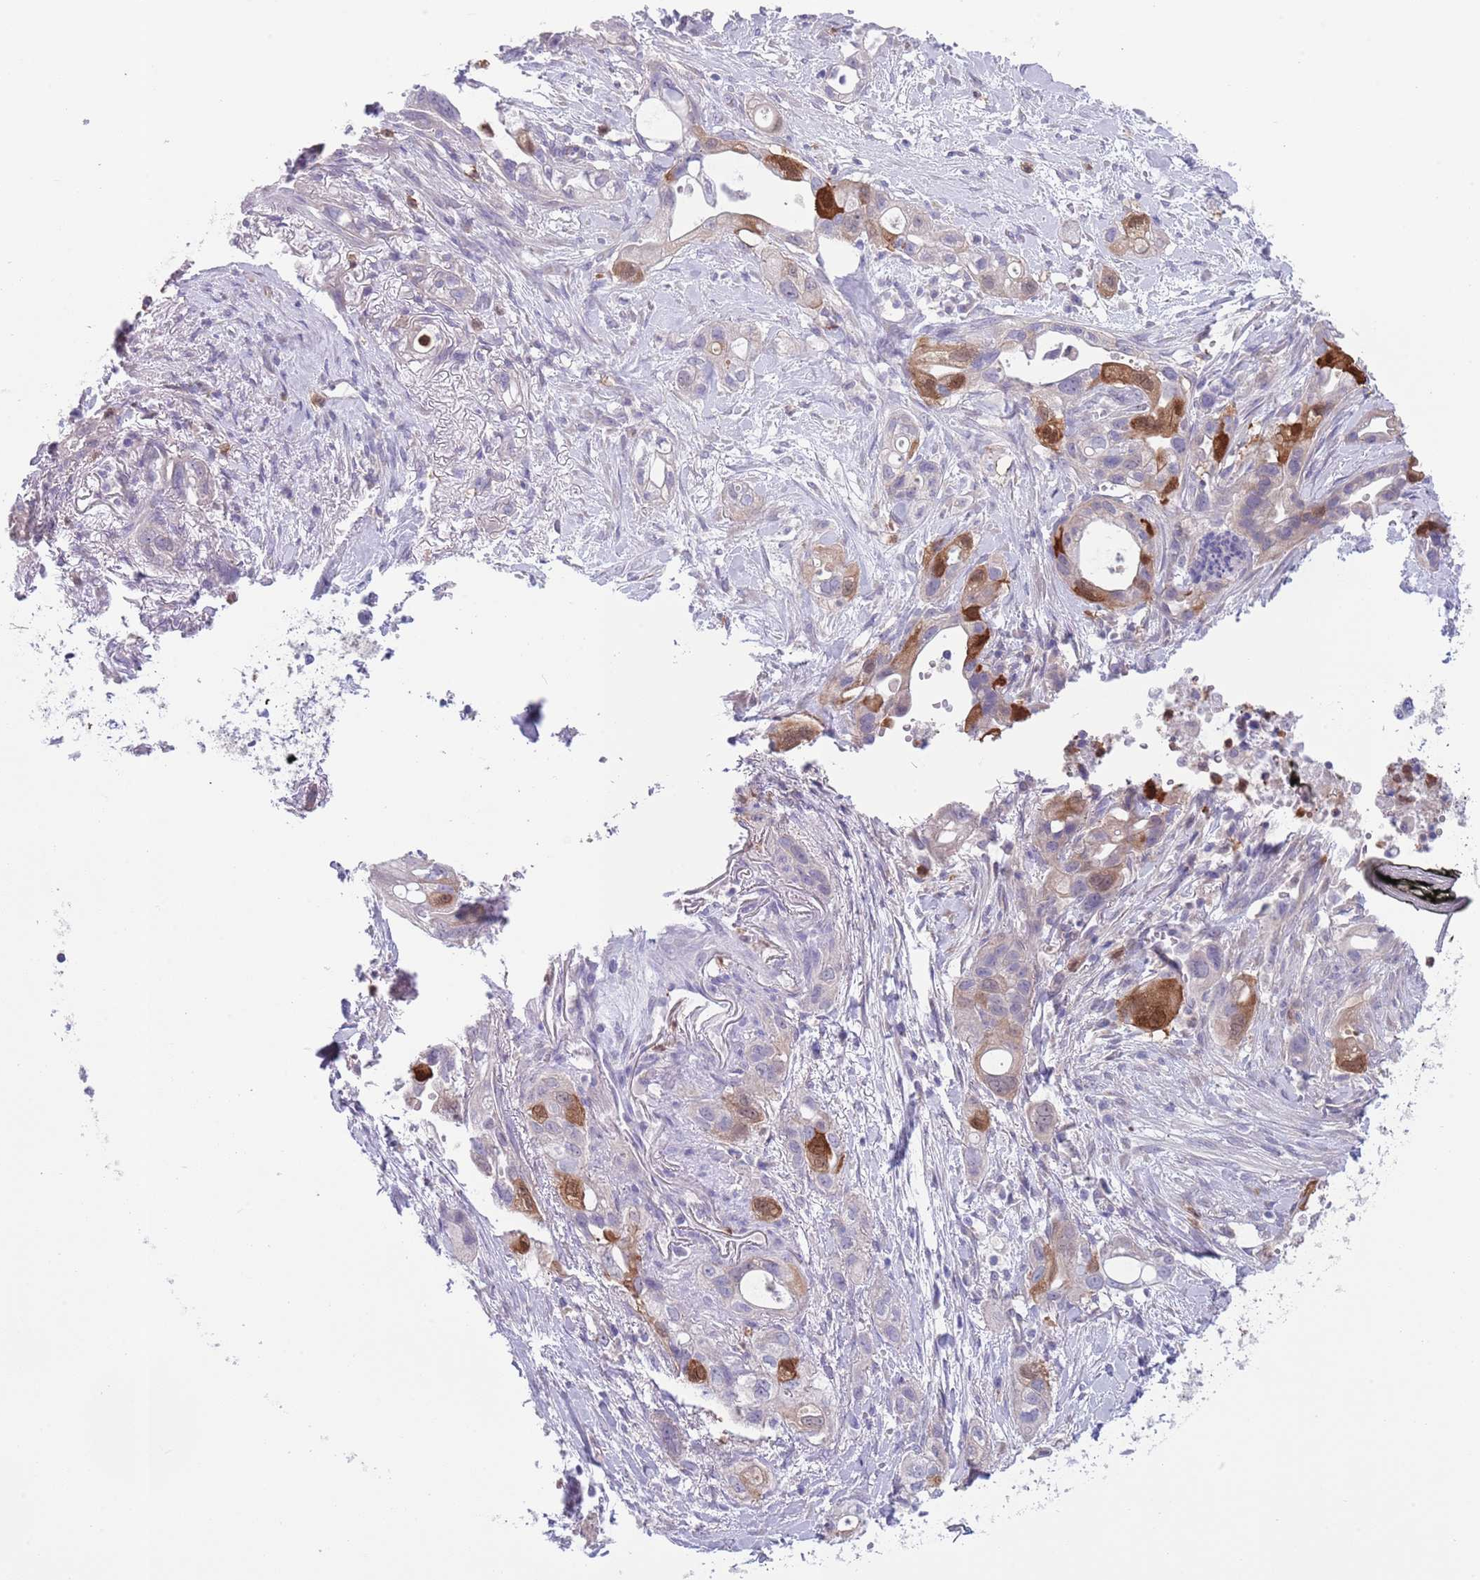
{"staining": {"intensity": "strong", "quantity": "<25%", "location": "cytoplasmic/membranous,nuclear"}, "tissue": "pancreatic cancer", "cell_type": "Tumor cells", "image_type": "cancer", "snomed": [{"axis": "morphology", "description": "Adenocarcinoma, NOS"}, {"axis": "topography", "description": "Pancreas"}], "caption": "A medium amount of strong cytoplasmic/membranous and nuclear expression is present in approximately <25% of tumor cells in pancreatic cancer (adenocarcinoma) tissue. (DAB (3,3'-diaminobenzidine) = brown stain, brightfield microscopy at high magnification).", "gene": "ZFP2", "patient": {"sex": "male", "age": 44}}